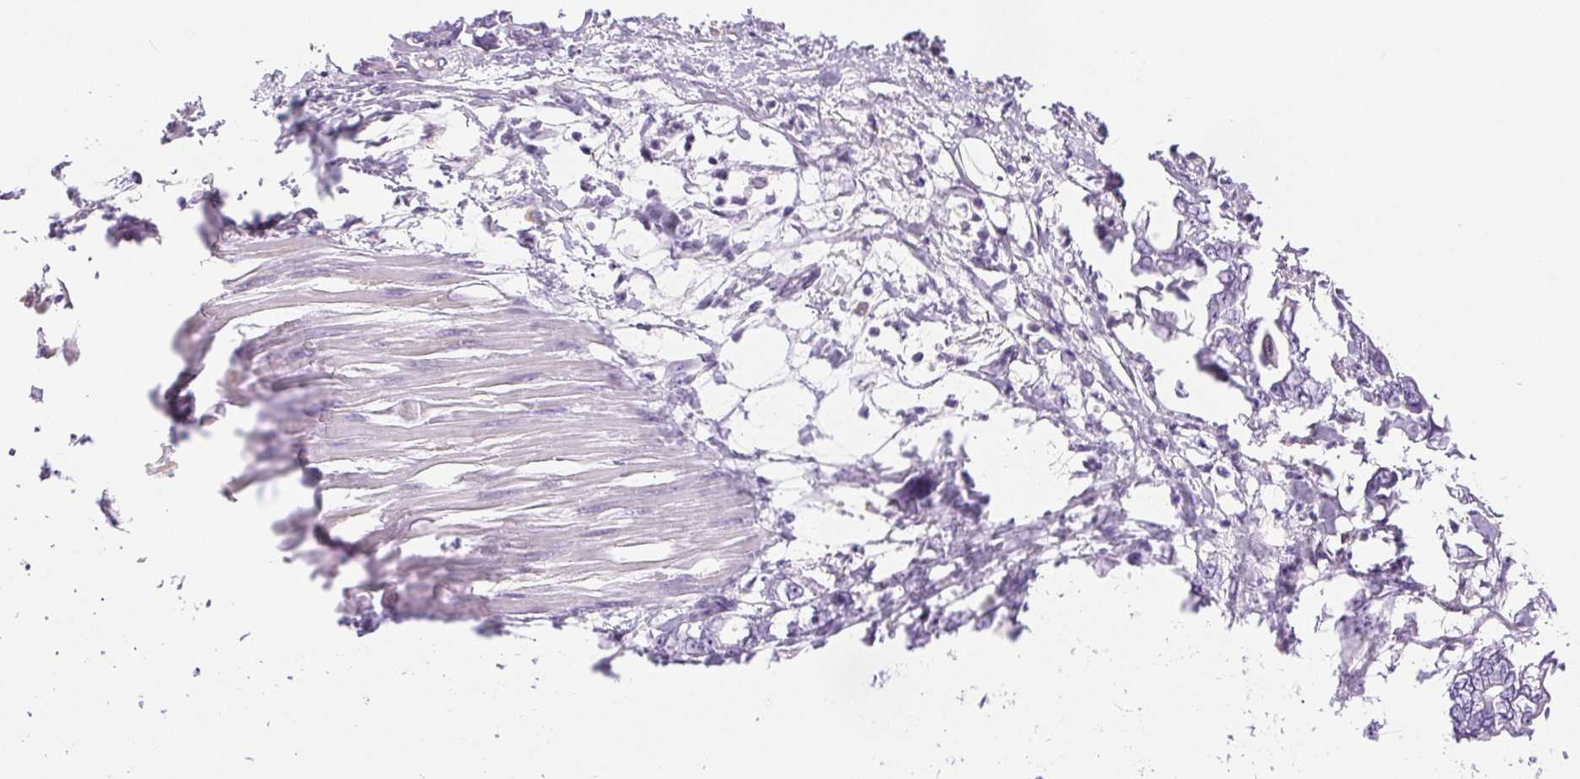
{"staining": {"intensity": "negative", "quantity": "none", "location": "none"}, "tissue": "pancreatic cancer", "cell_type": "Tumor cells", "image_type": "cancer", "snomed": [{"axis": "morphology", "description": "Adenocarcinoma, NOS"}, {"axis": "topography", "description": "Pancreas"}], "caption": "Pancreatic cancer (adenocarcinoma) was stained to show a protein in brown. There is no significant positivity in tumor cells.", "gene": "GFAP", "patient": {"sex": "male", "age": 61}}